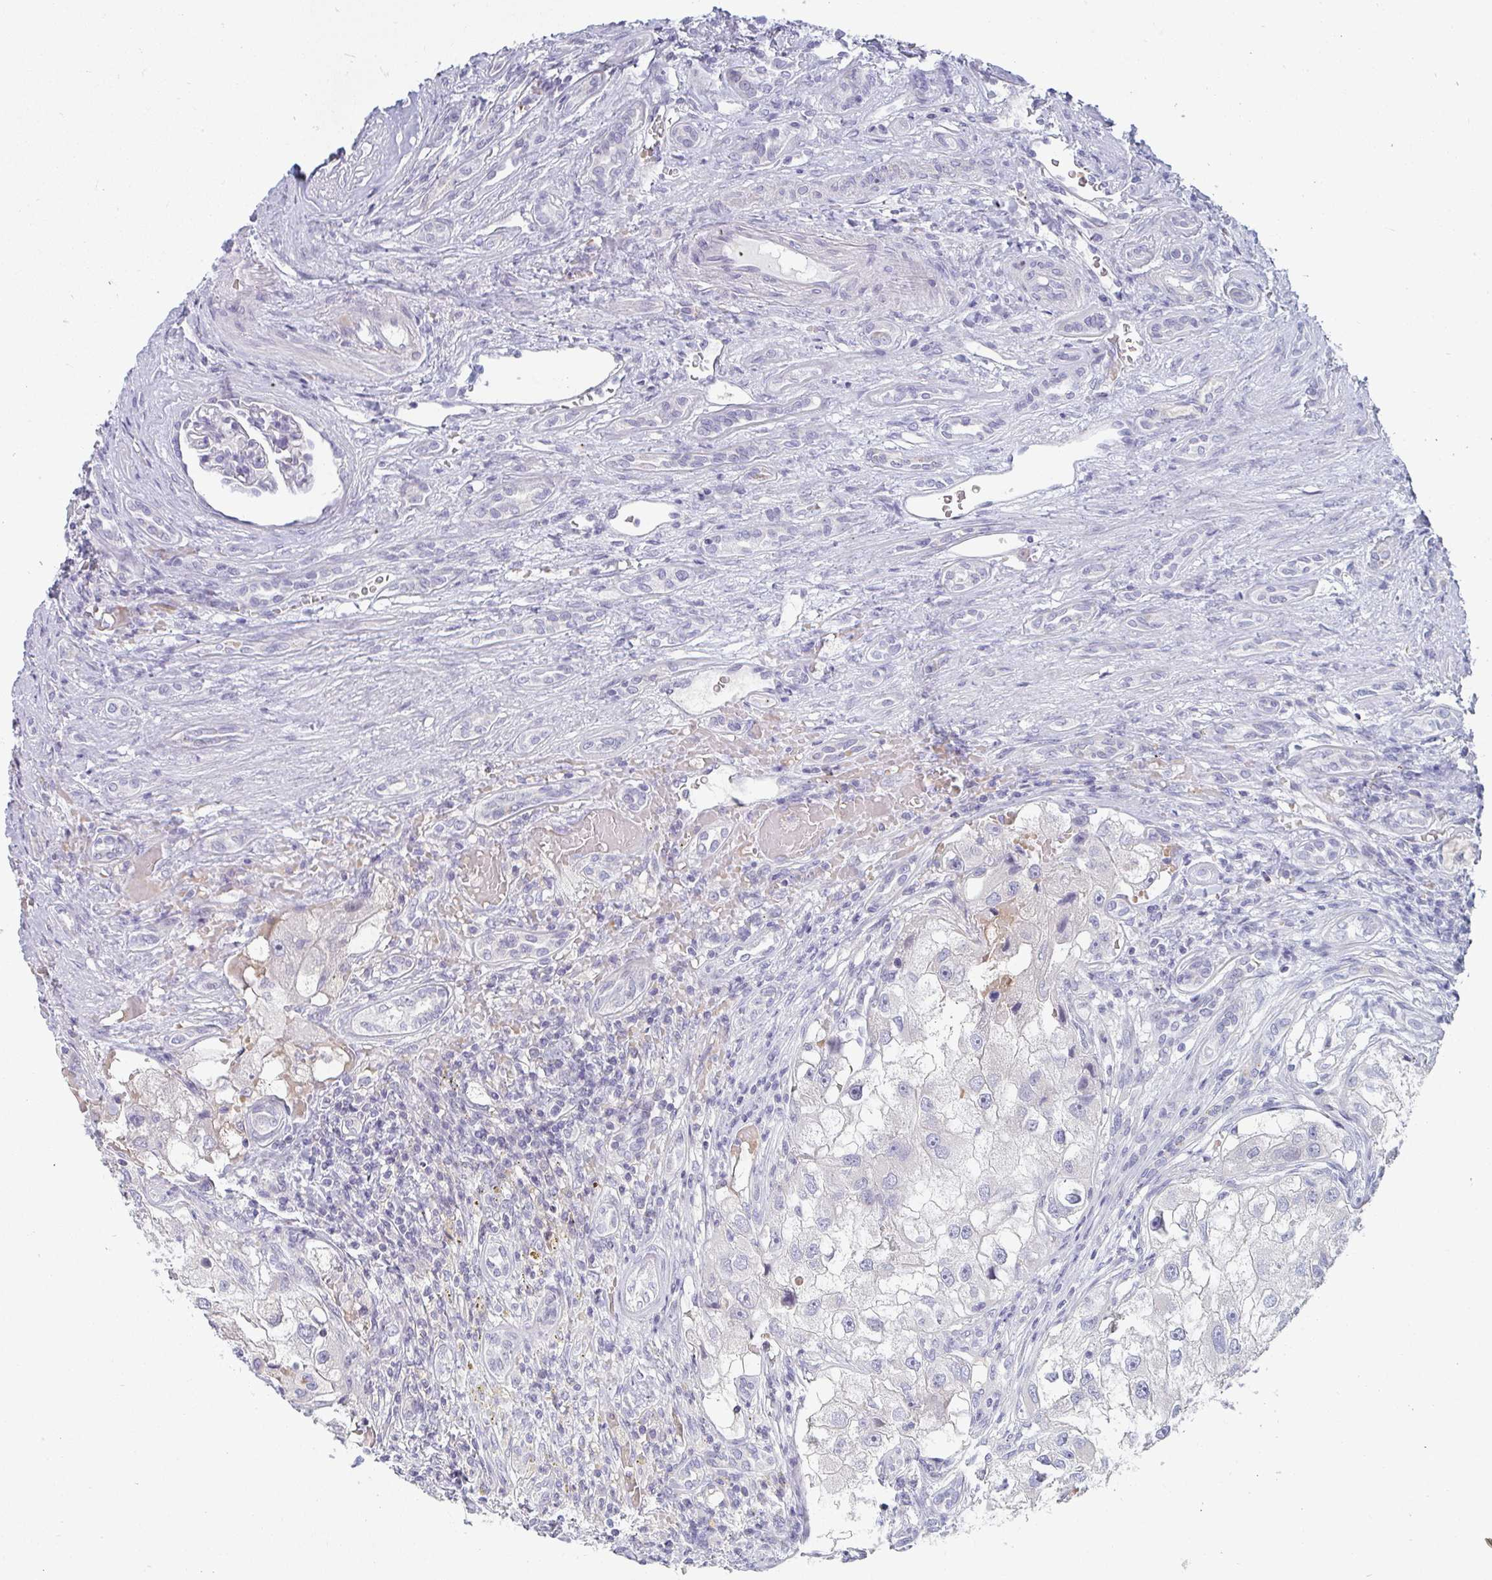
{"staining": {"intensity": "negative", "quantity": "none", "location": "none"}, "tissue": "renal cancer", "cell_type": "Tumor cells", "image_type": "cancer", "snomed": [{"axis": "morphology", "description": "Adenocarcinoma, NOS"}, {"axis": "topography", "description": "Kidney"}], "caption": "Immunohistochemical staining of human renal adenocarcinoma shows no significant staining in tumor cells.", "gene": "SHB", "patient": {"sex": "male", "age": 63}}